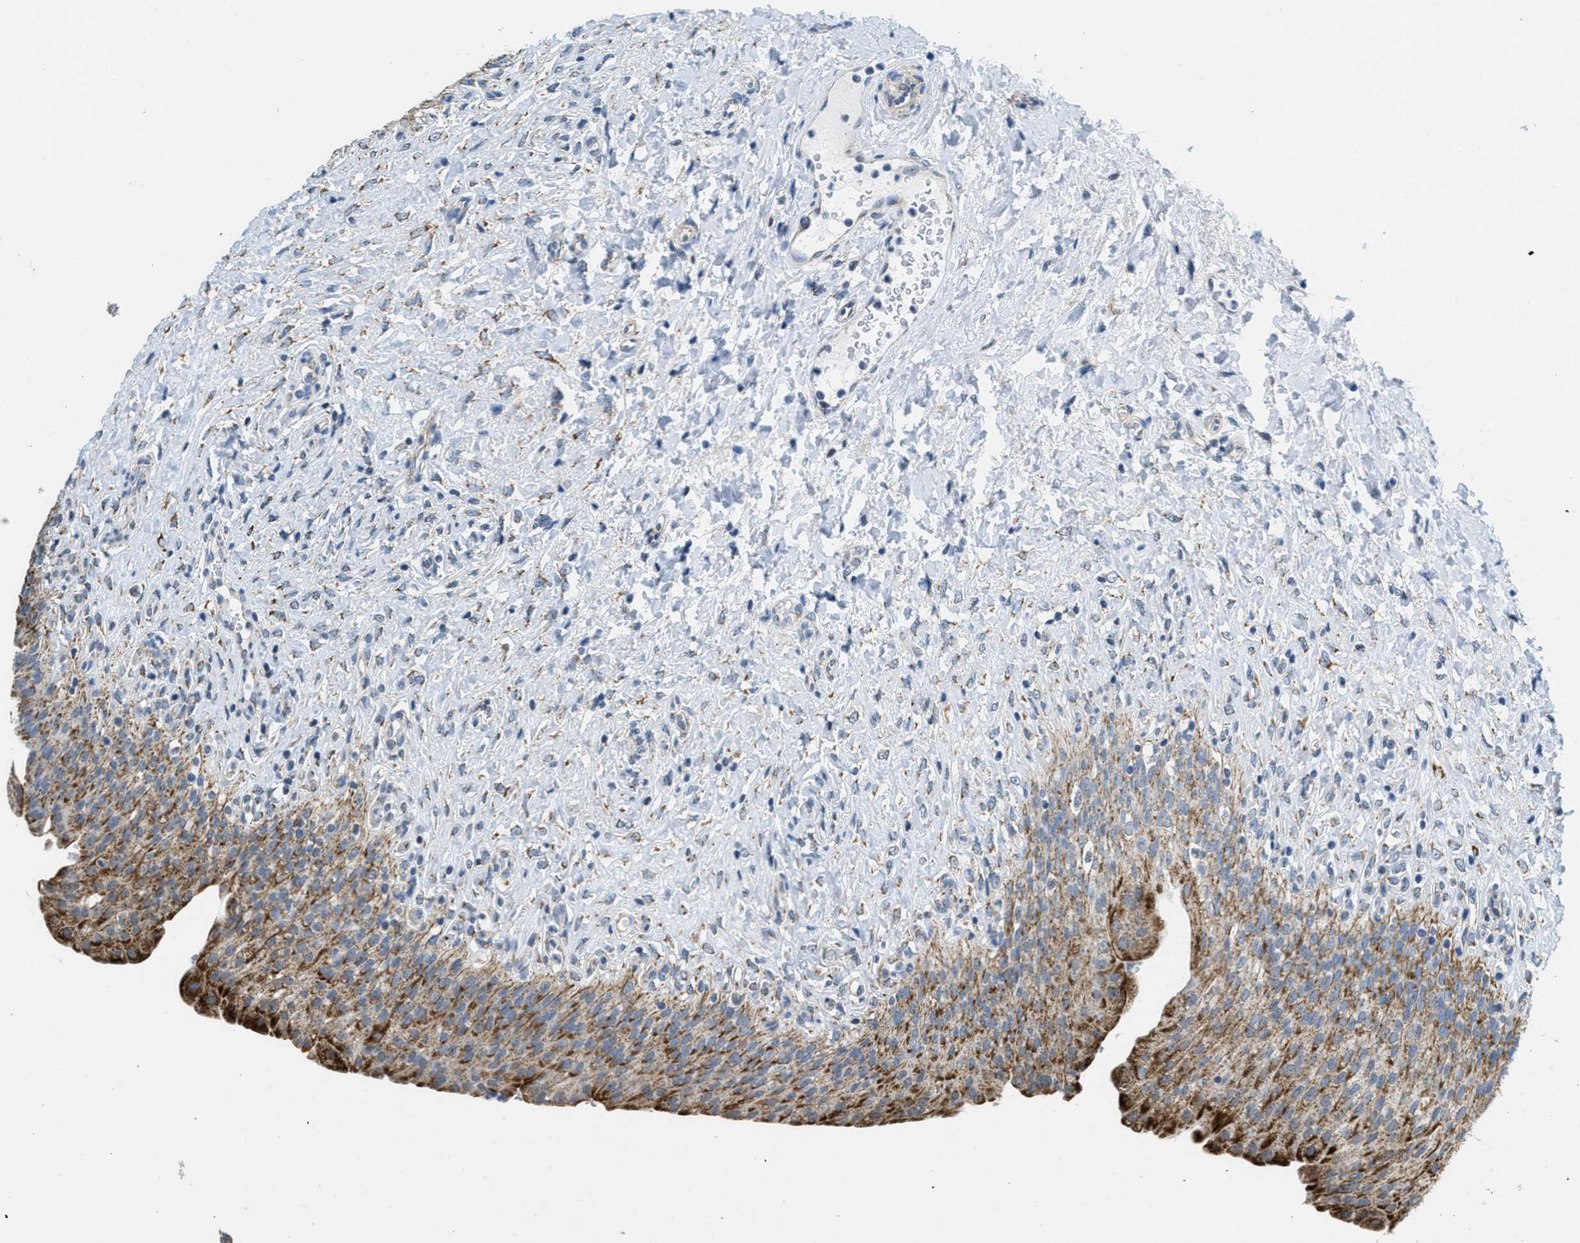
{"staining": {"intensity": "moderate", "quantity": ">75%", "location": "cytoplasmic/membranous"}, "tissue": "urinary bladder", "cell_type": "Urothelial cells", "image_type": "normal", "snomed": [{"axis": "morphology", "description": "Urothelial carcinoma, High grade"}, {"axis": "topography", "description": "Urinary bladder"}], "caption": "Urinary bladder stained with DAB (3,3'-diaminobenzidine) IHC demonstrates medium levels of moderate cytoplasmic/membranous staining in about >75% of urothelial cells. The staining was performed using DAB (3,3'-diaminobenzidine) to visualize the protein expression in brown, while the nuclei were stained in blue with hematoxylin (Magnification: 20x).", "gene": "TOMM70", "patient": {"sex": "male", "age": 46}}